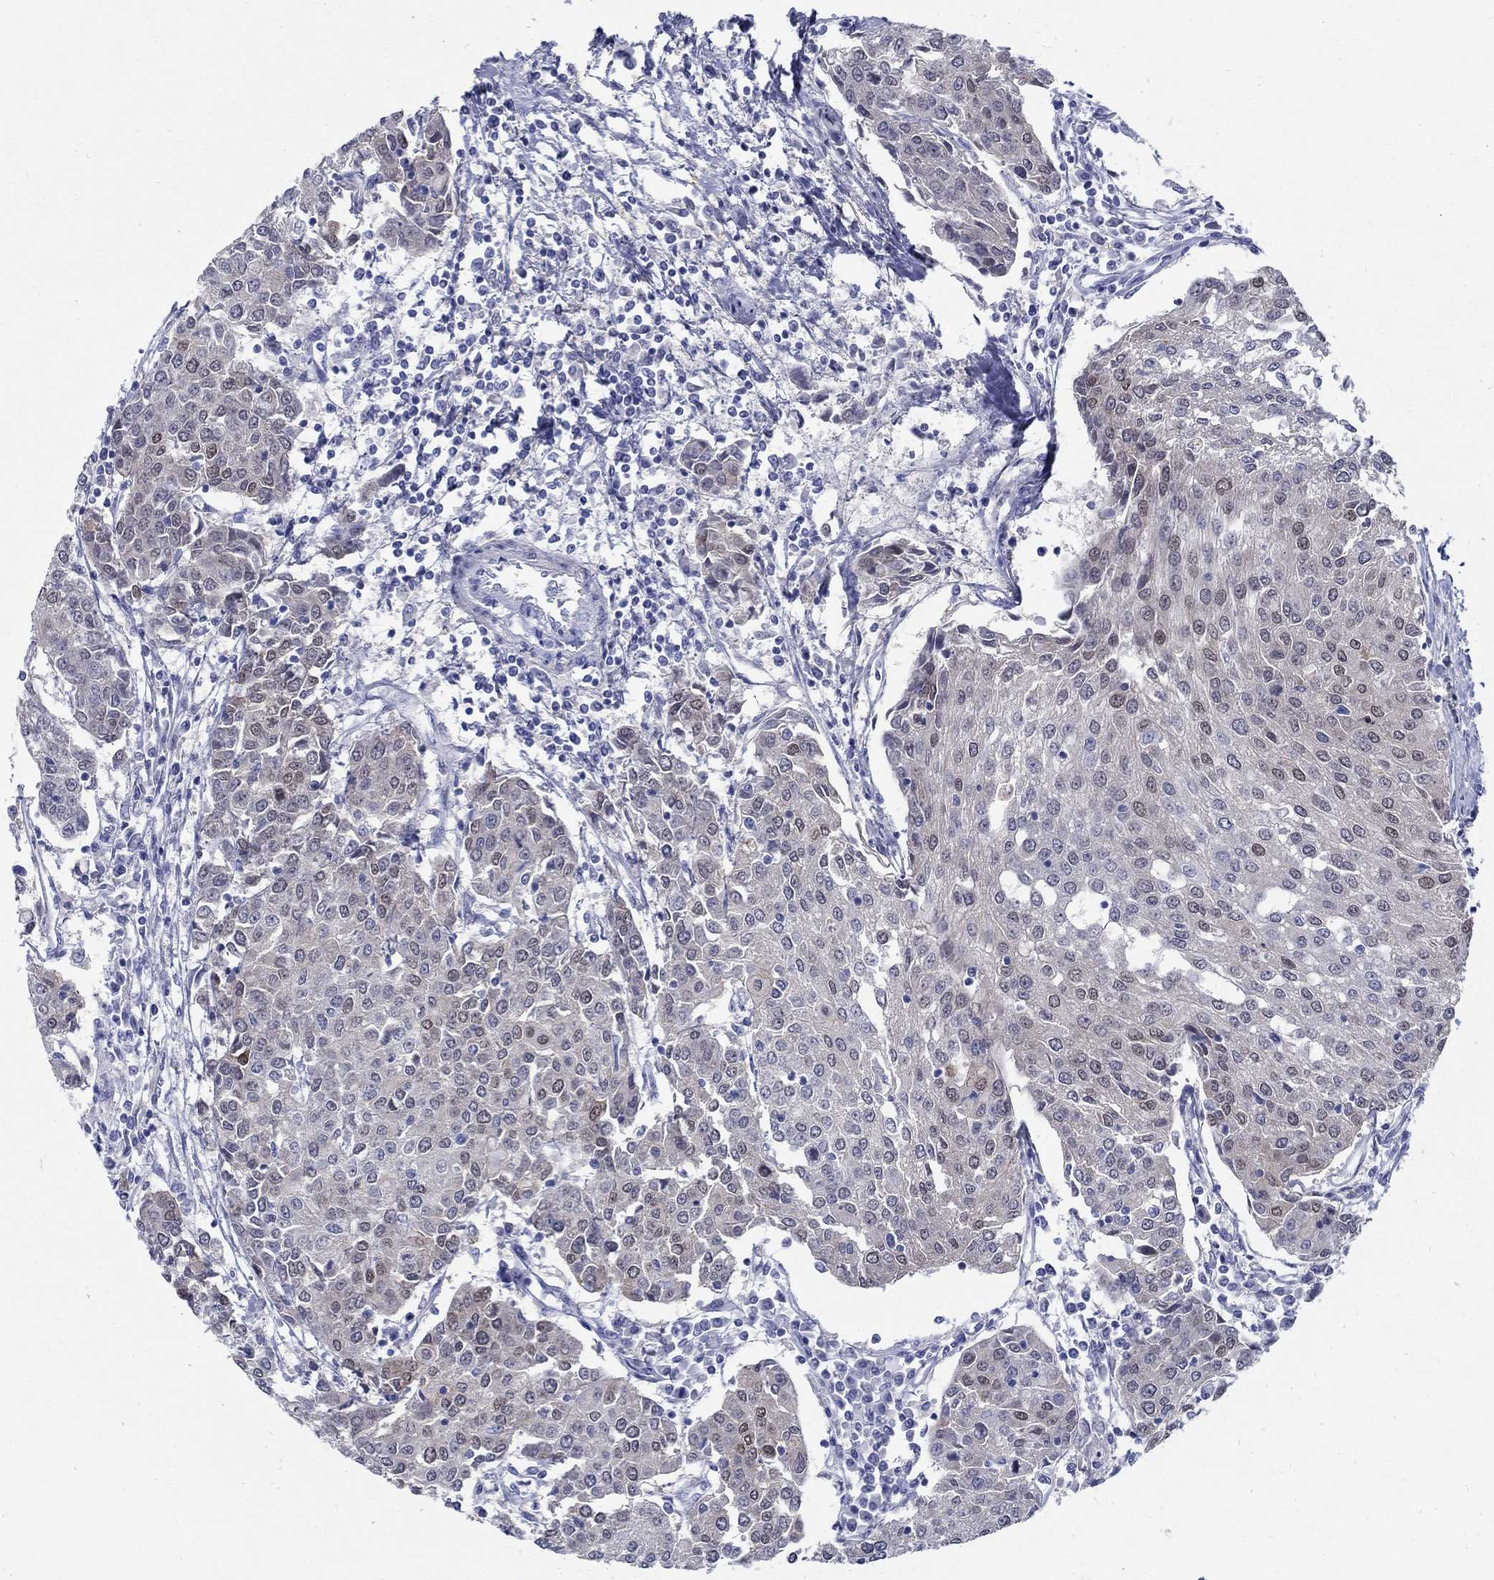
{"staining": {"intensity": "weak", "quantity": "<25%", "location": "nuclear"}, "tissue": "urothelial cancer", "cell_type": "Tumor cells", "image_type": "cancer", "snomed": [{"axis": "morphology", "description": "Urothelial carcinoma, High grade"}, {"axis": "topography", "description": "Urinary bladder"}], "caption": "High power microscopy photomicrograph of an immunohistochemistry (IHC) photomicrograph of urothelial carcinoma (high-grade), revealing no significant positivity in tumor cells.", "gene": "SOX2", "patient": {"sex": "female", "age": 85}}